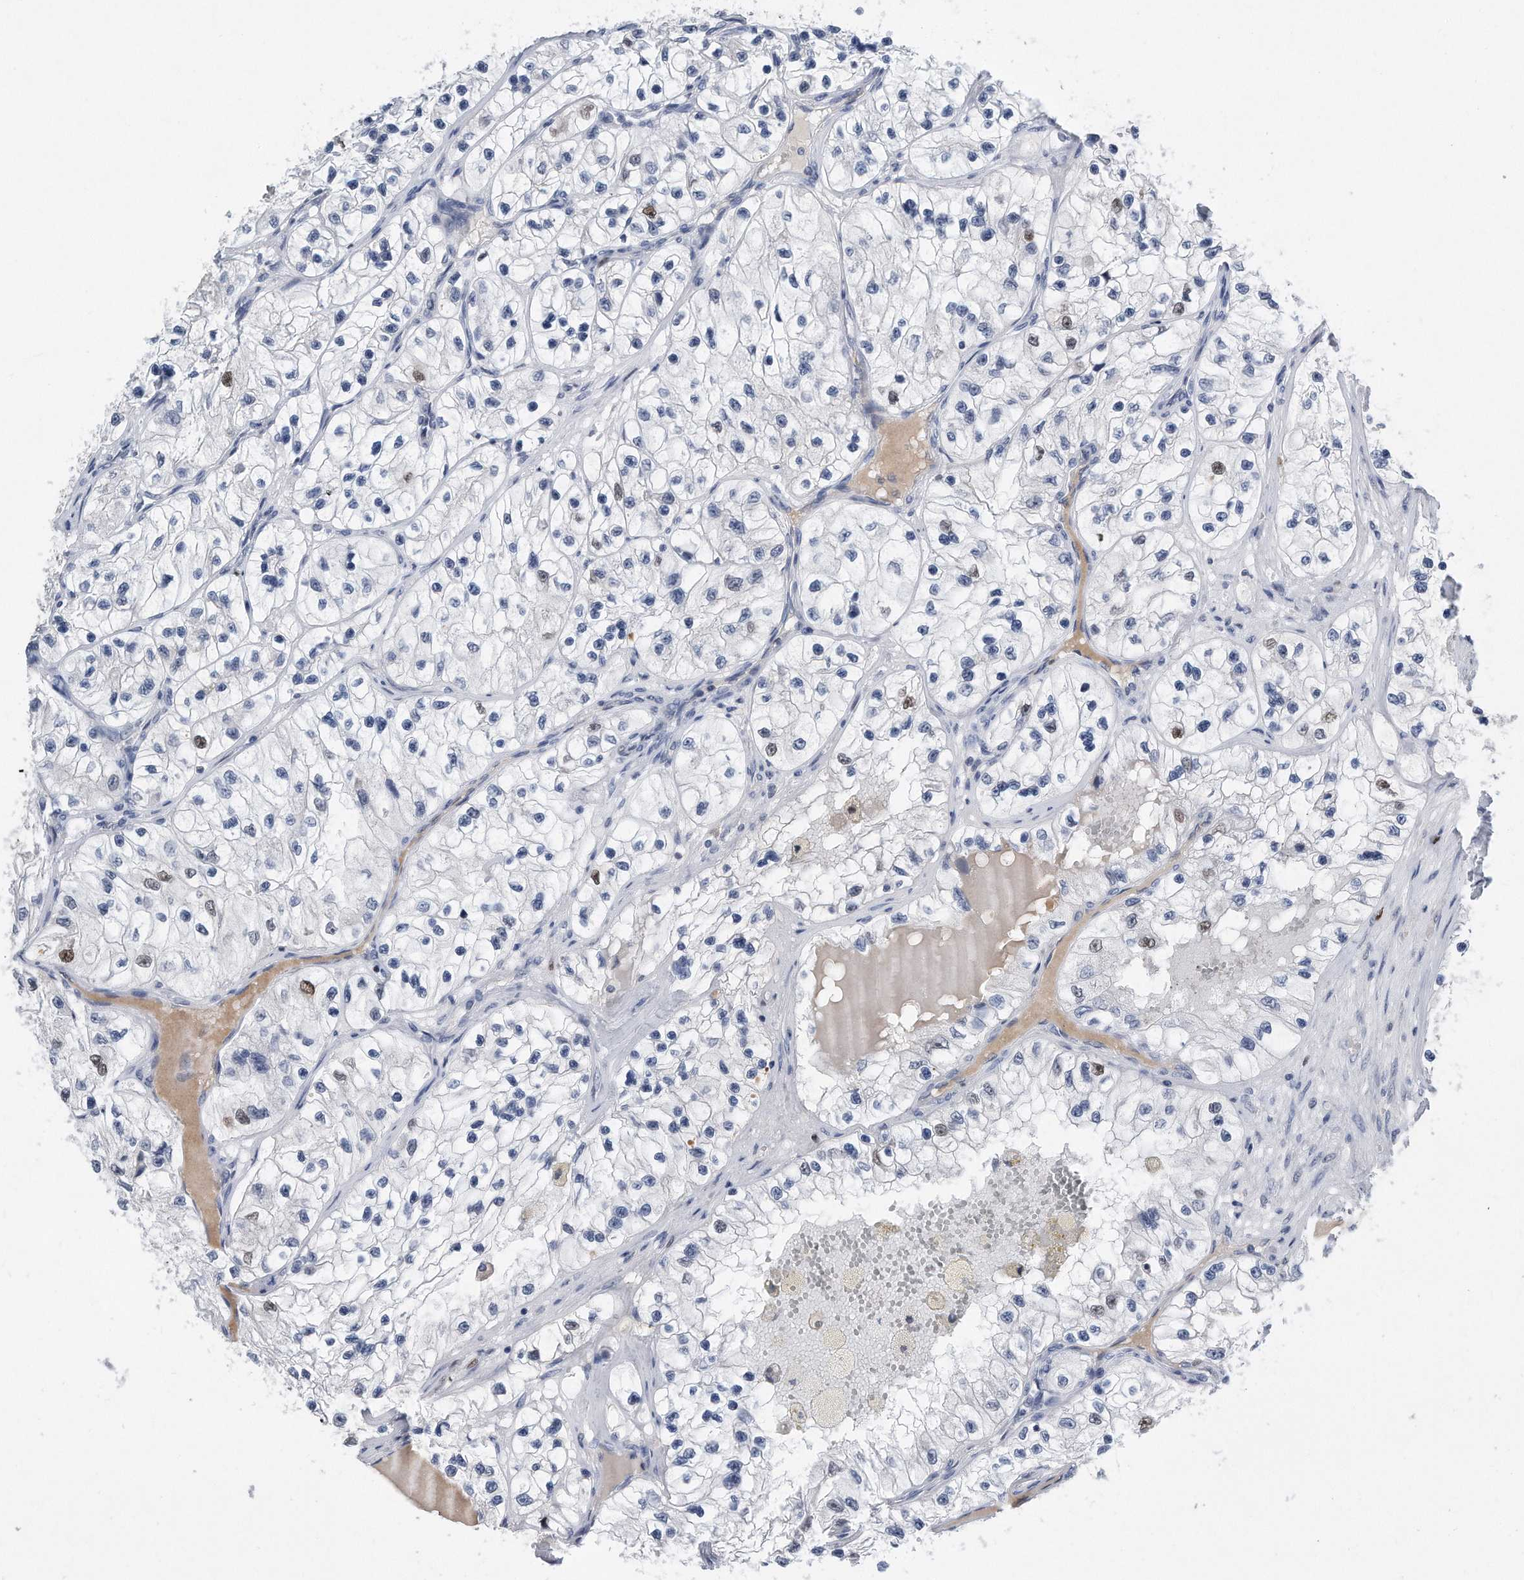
{"staining": {"intensity": "strong", "quantity": "<25%", "location": "nuclear"}, "tissue": "renal cancer", "cell_type": "Tumor cells", "image_type": "cancer", "snomed": [{"axis": "morphology", "description": "Adenocarcinoma, NOS"}, {"axis": "topography", "description": "Kidney"}], "caption": "Brown immunohistochemical staining in human adenocarcinoma (renal) reveals strong nuclear positivity in about <25% of tumor cells.", "gene": "PCNA", "patient": {"sex": "female", "age": 57}}